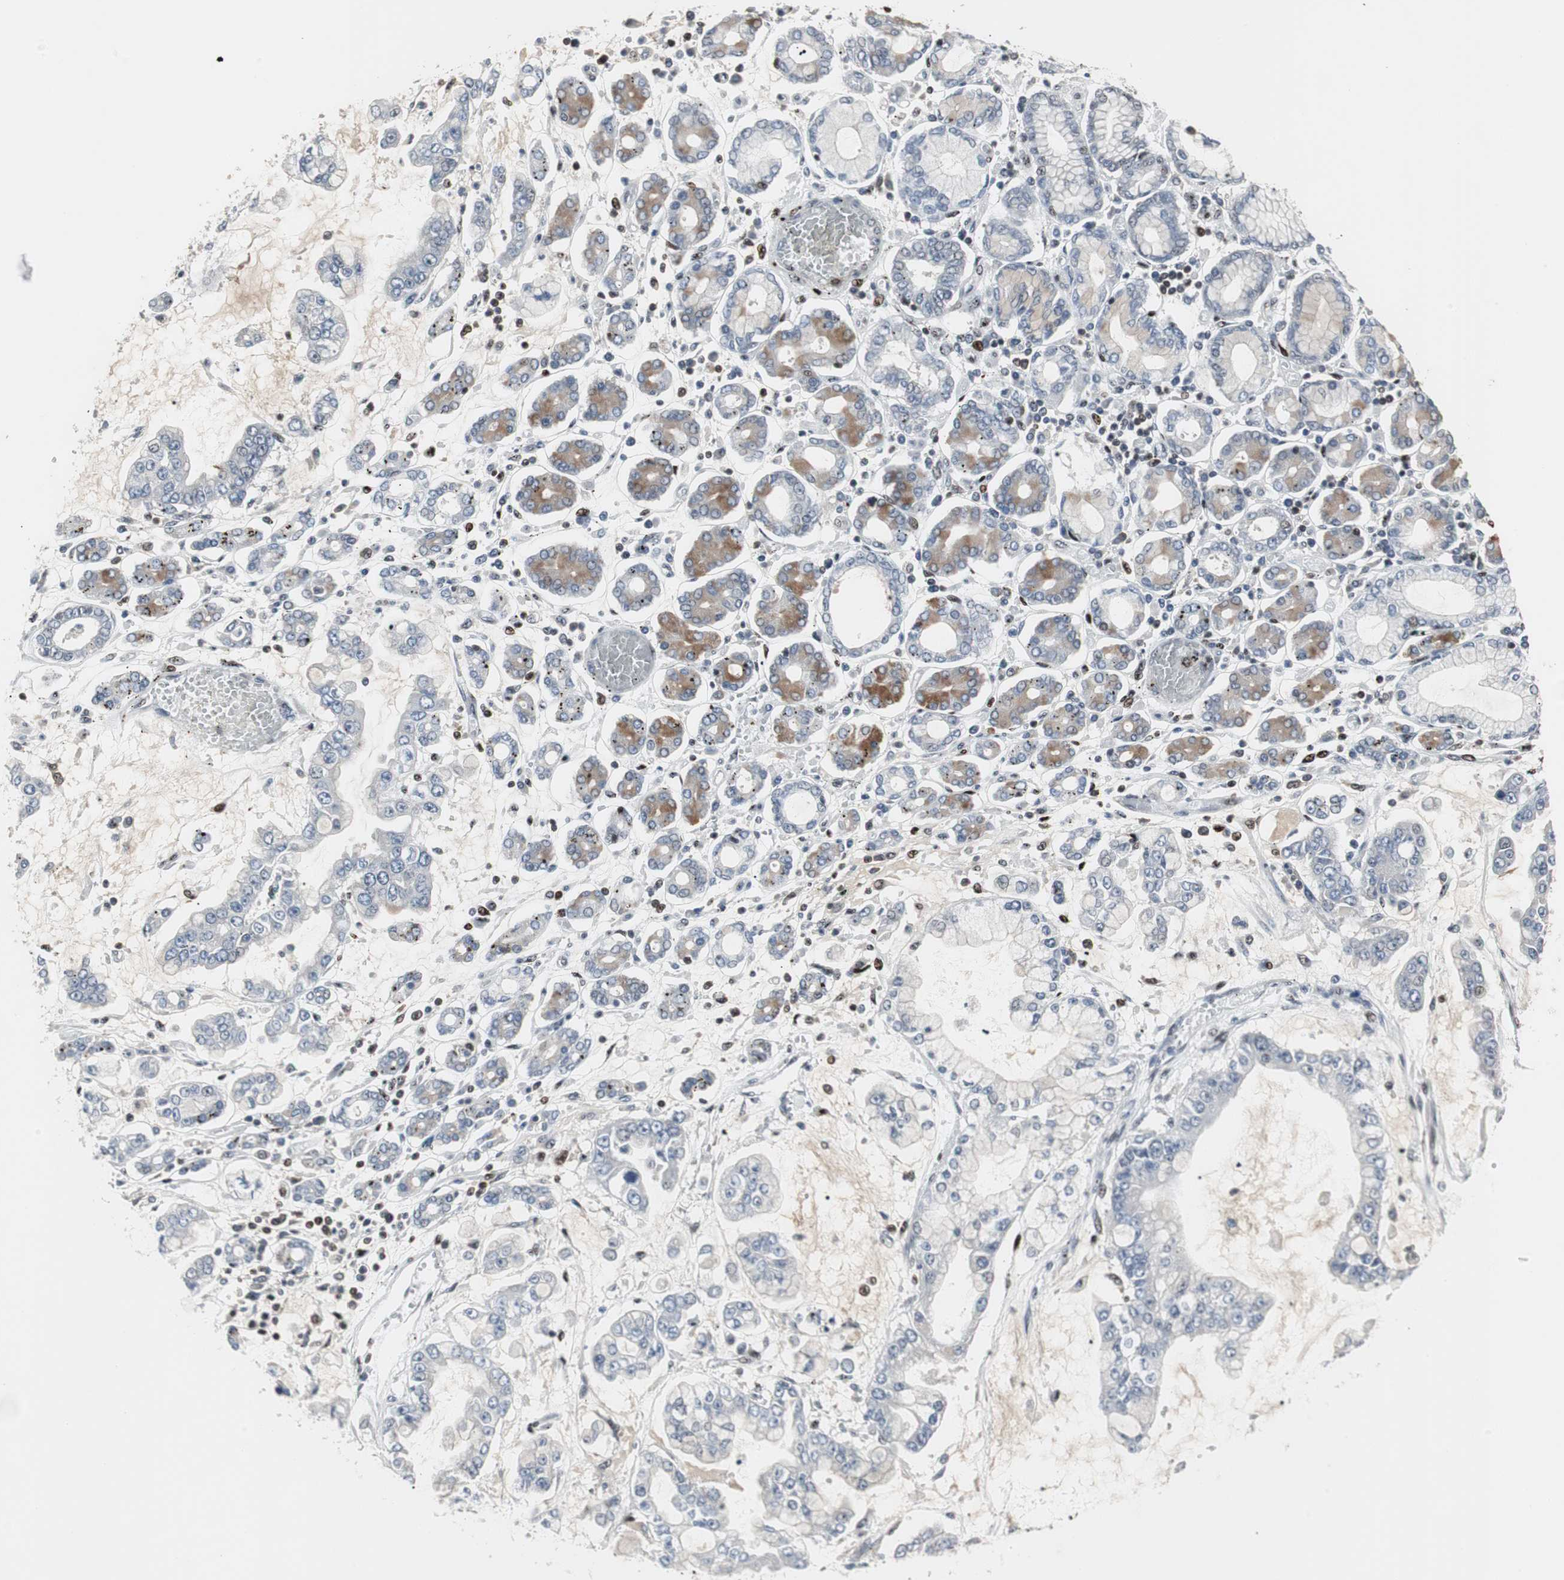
{"staining": {"intensity": "moderate", "quantity": "<25%", "location": "cytoplasmic/membranous"}, "tissue": "stomach cancer", "cell_type": "Tumor cells", "image_type": "cancer", "snomed": [{"axis": "morphology", "description": "Normal tissue, NOS"}, {"axis": "morphology", "description": "Adenocarcinoma, NOS"}, {"axis": "topography", "description": "Stomach, upper"}, {"axis": "topography", "description": "Stomach"}], "caption": "Tumor cells reveal low levels of moderate cytoplasmic/membranous staining in about <25% of cells in human stomach cancer.", "gene": "GRK2", "patient": {"sex": "male", "age": 76}}